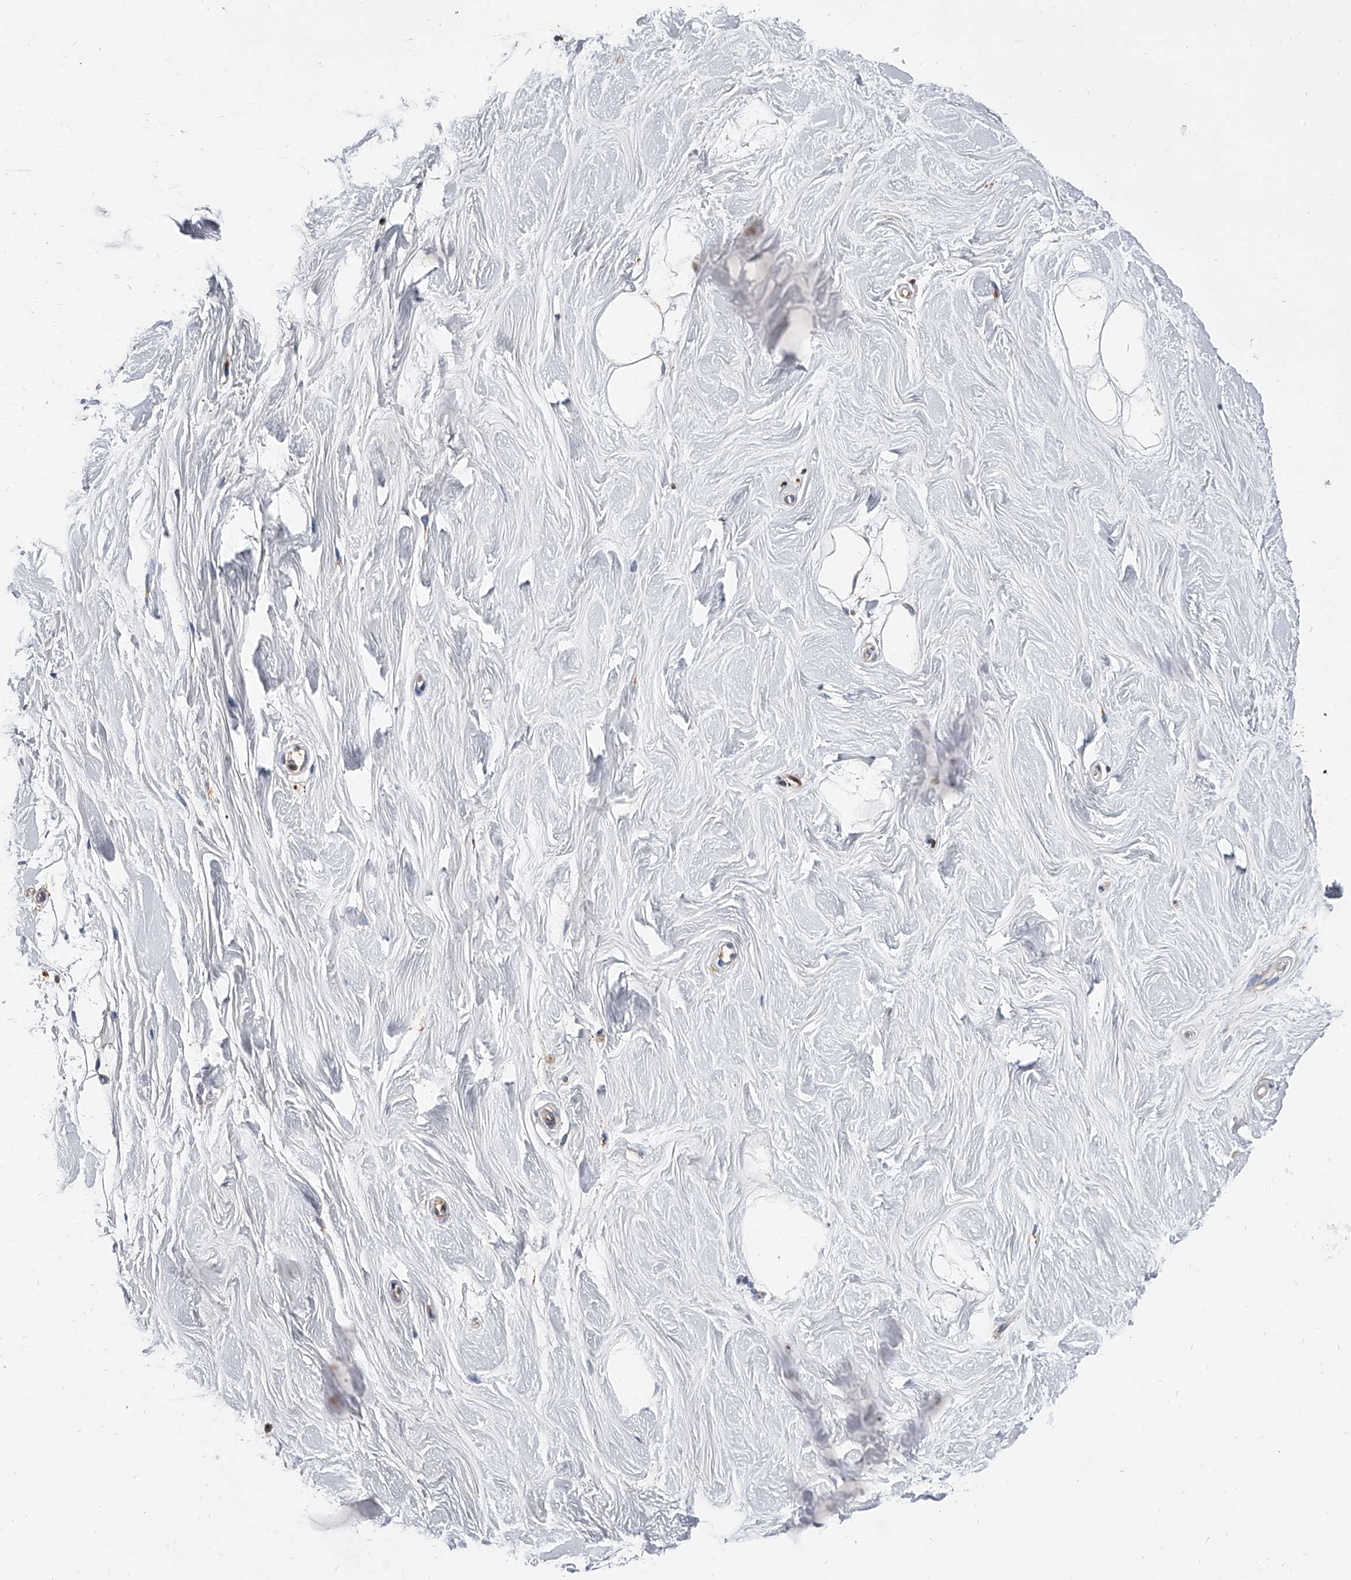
{"staining": {"intensity": "weak", "quantity": "25%-75%", "location": "cytoplasmic/membranous"}, "tissue": "breast", "cell_type": "Adipocytes", "image_type": "normal", "snomed": [{"axis": "morphology", "description": "Normal tissue, NOS"}, {"axis": "topography", "description": "Breast"}], "caption": "Weak cytoplasmic/membranous protein expression is seen in approximately 25%-75% of adipocytes in breast.", "gene": "MRPL28", "patient": {"sex": "female", "age": 26}}